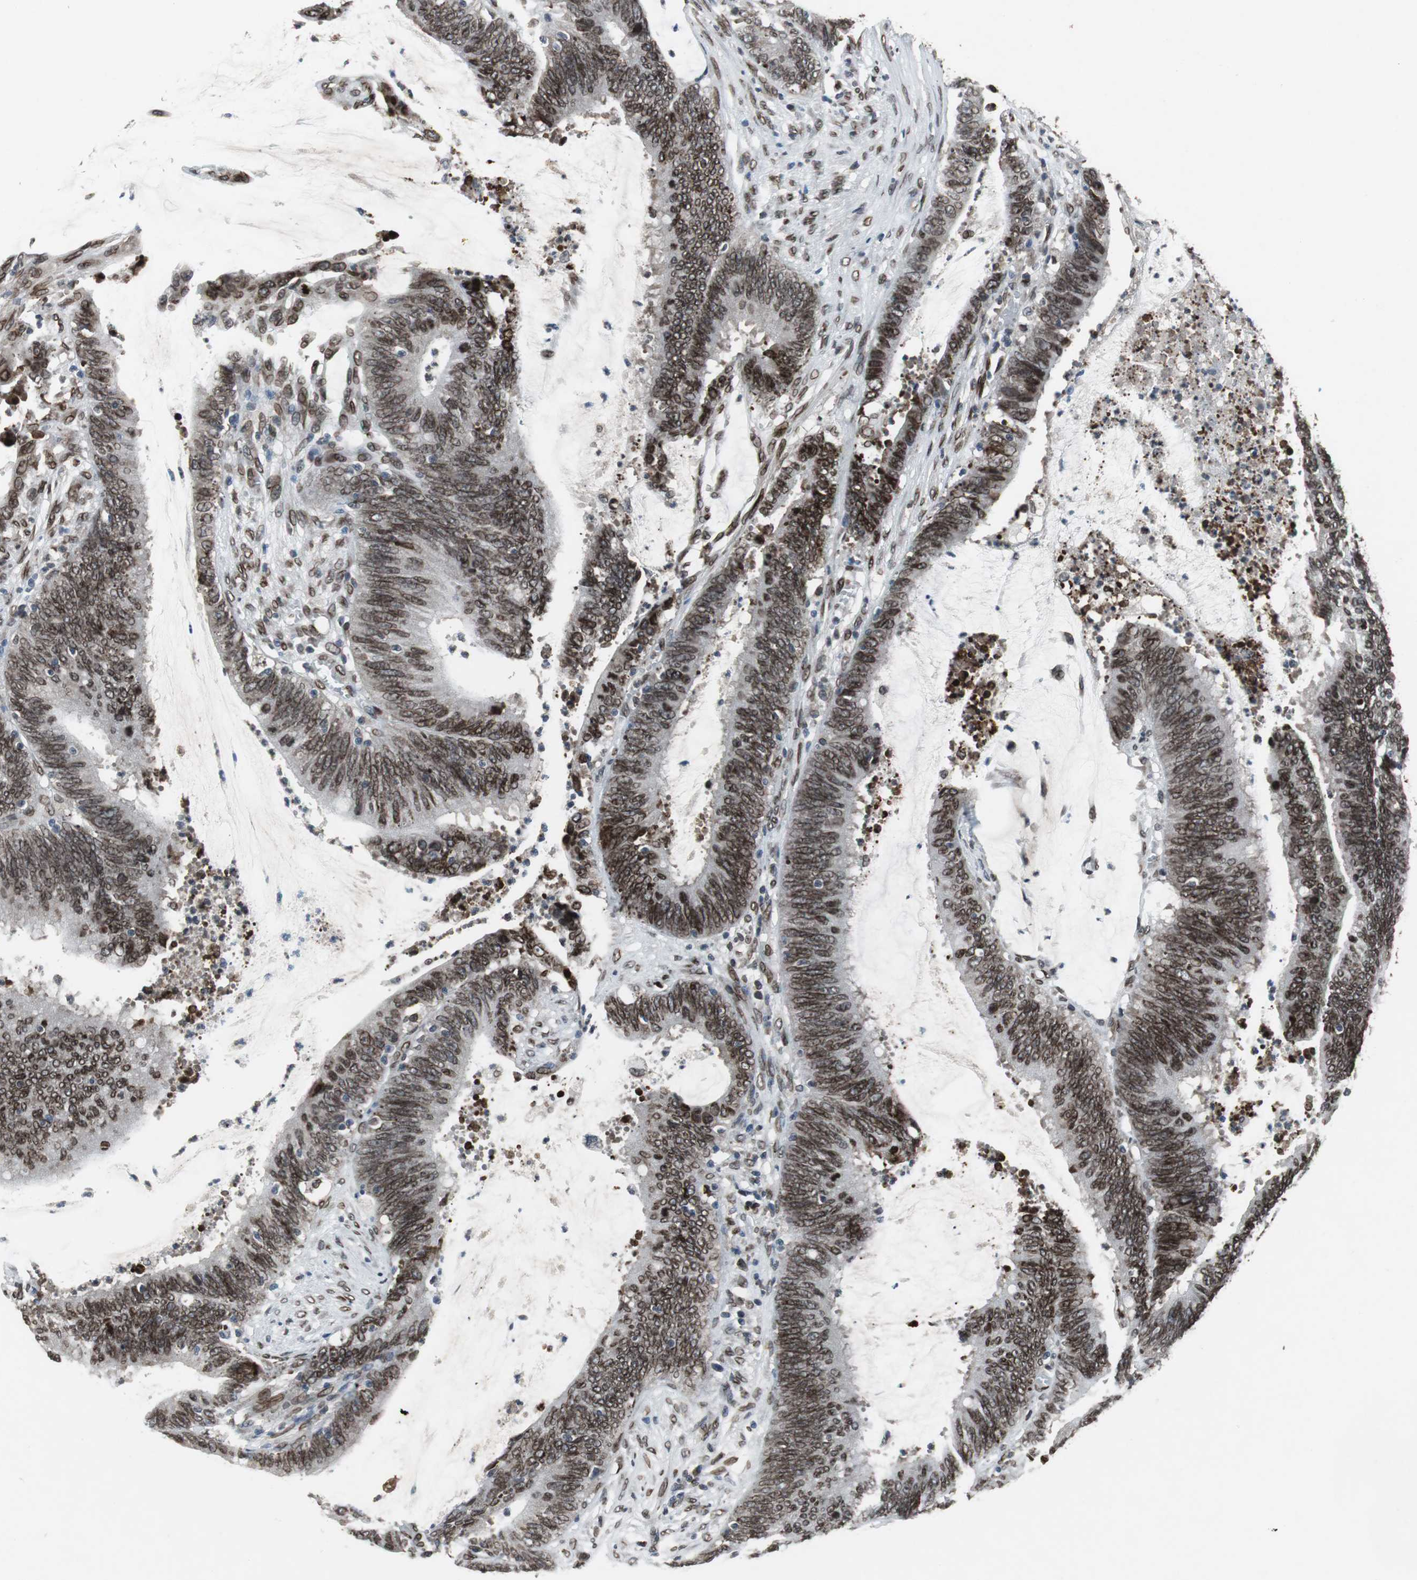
{"staining": {"intensity": "strong", "quantity": ">75%", "location": "cytoplasmic/membranous,nuclear"}, "tissue": "colorectal cancer", "cell_type": "Tumor cells", "image_type": "cancer", "snomed": [{"axis": "morphology", "description": "Adenocarcinoma, NOS"}, {"axis": "topography", "description": "Rectum"}], "caption": "Approximately >75% of tumor cells in colorectal cancer show strong cytoplasmic/membranous and nuclear protein expression as visualized by brown immunohistochemical staining.", "gene": "LMNA", "patient": {"sex": "female", "age": 66}}